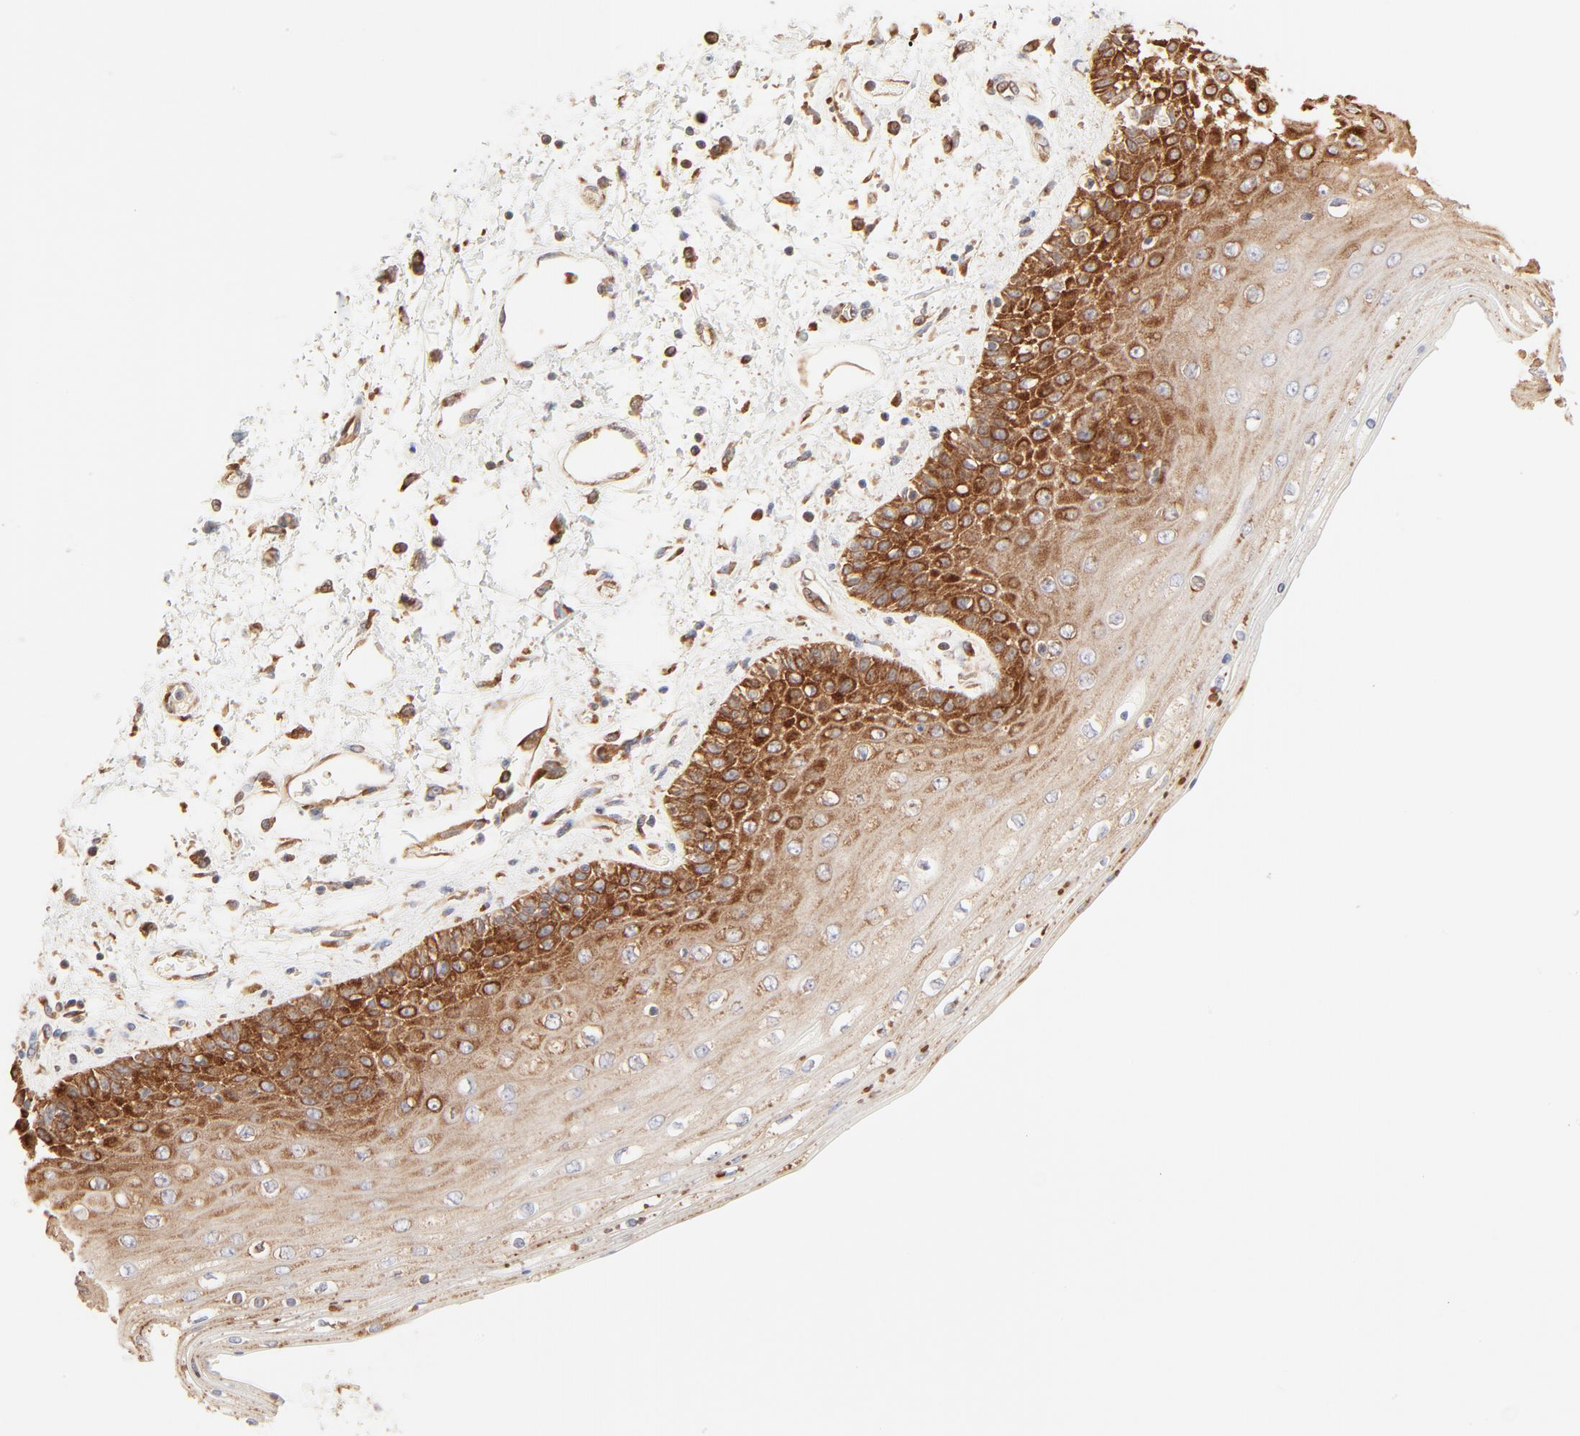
{"staining": {"intensity": "strong", "quantity": ">75%", "location": "cytoplasmic/membranous"}, "tissue": "skin", "cell_type": "Epidermal cells", "image_type": "normal", "snomed": [{"axis": "morphology", "description": "Normal tissue, NOS"}, {"axis": "topography", "description": "Anal"}], "caption": "The immunohistochemical stain highlights strong cytoplasmic/membranous positivity in epidermal cells of benign skin. The staining is performed using DAB brown chromogen to label protein expression. The nuclei are counter-stained blue using hematoxylin.", "gene": "RPS20", "patient": {"sex": "female", "age": 46}}